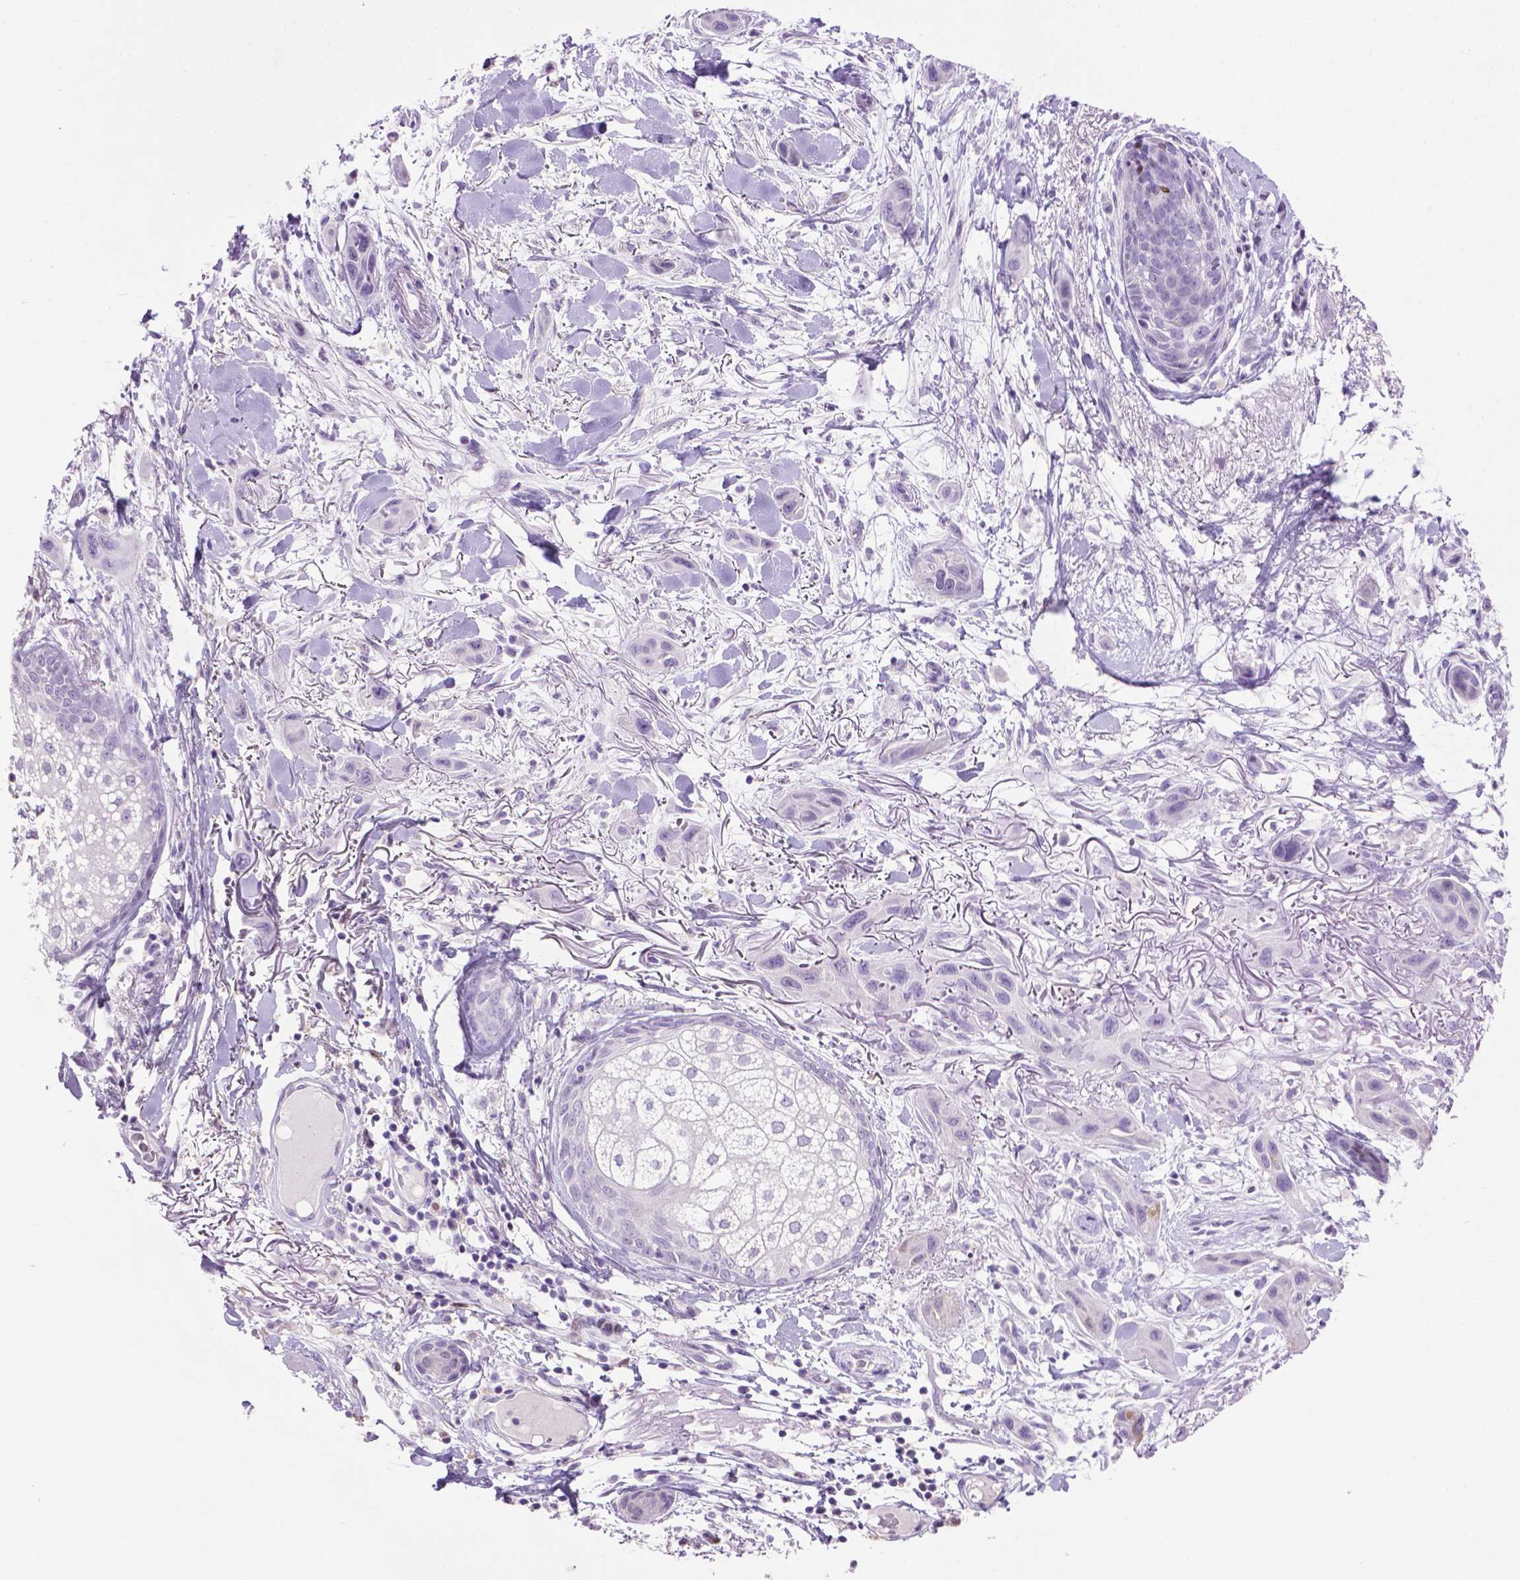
{"staining": {"intensity": "negative", "quantity": "none", "location": "none"}, "tissue": "skin cancer", "cell_type": "Tumor cells", "image_type": "cancer", "snomed": [{"axis": "morphology", "description": "Squamous cell carcinoma, NOS"}, {"axis": "topography", "description": "Skin"}], "caption": "High magnification brightfield microscopy of squamous cell carcinoma (skin) stained with DAB (3,3'-diaminobenzidine) (brown) and counterstained with hematoxylin (blue): tumor cells show no significant expression. (Stains: DAB (3,3'-diaminobenzidine) IHC with hematoxylin counter stain, Microscopy: brightfield microscopy at high magnification).", "gene": "TH", "patient": {"sex": "male", "age": 79}}